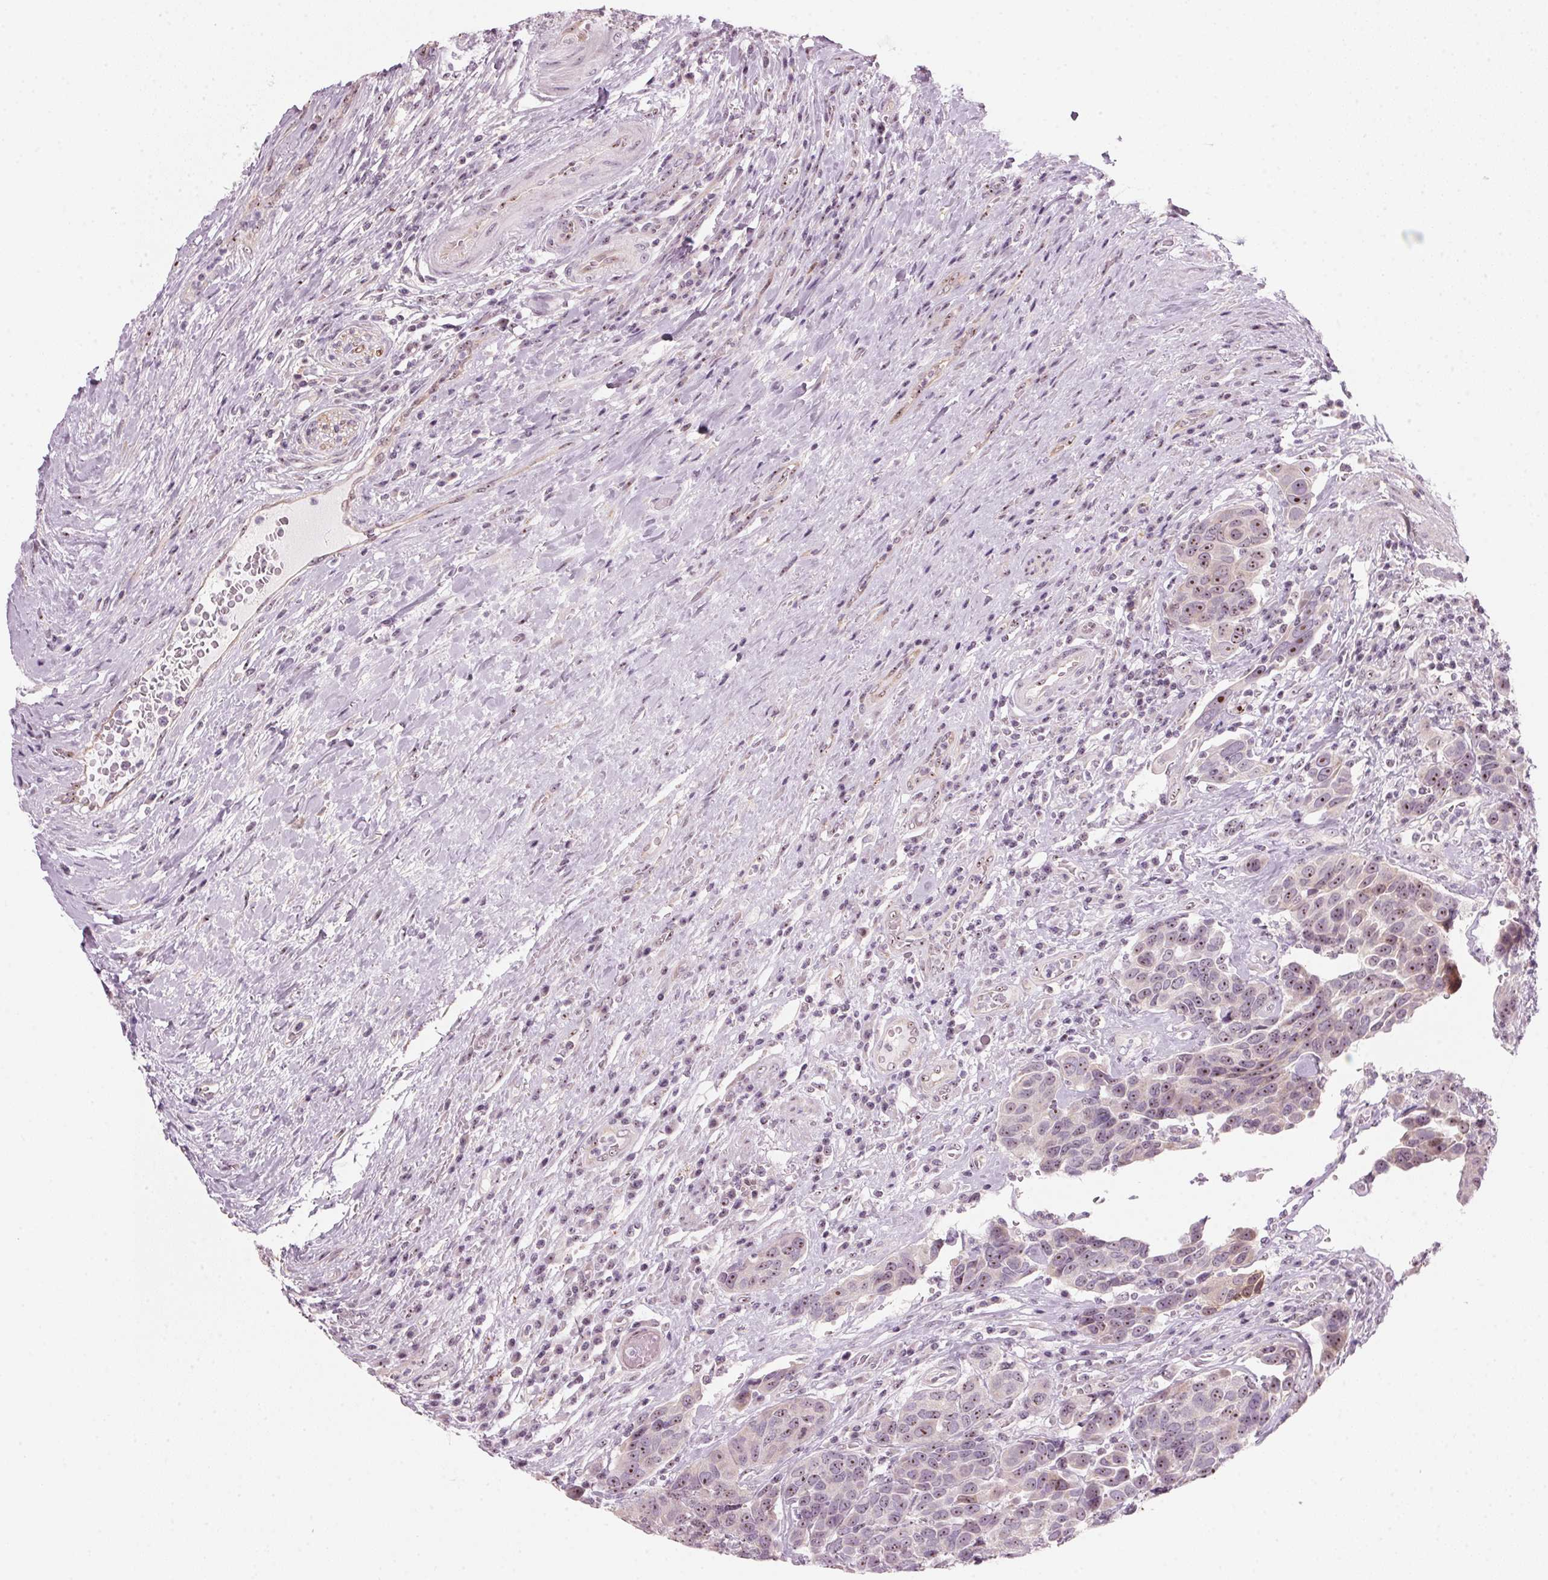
{"staining": {"intensity": "moderate", "quantity": "25%-75%", "location": "cytoplasmic/membranous,nuclear"}, "tissue": "urothelial cancer", "cell_type": "Tumor cells", "image_type": "cancer", "snomed": [{"axis": "morphology", "description": "Urothelial carcinoma, High grade"}, {"axis": "topography", "description": "Urinary bladder"}], "caption": "Protein staining exhibits moderate cytoplasmic/membranous and nuclear expression in about 25%-75% of tumor cells in urothelial cancer. The protein of interest is stained brown, and the nuclei are stained in blue (DAB IHC with brightfield microscopy, high magnification).", "gene": "DNTTIP2", "patient": {"sex": "female", "age": 70}}